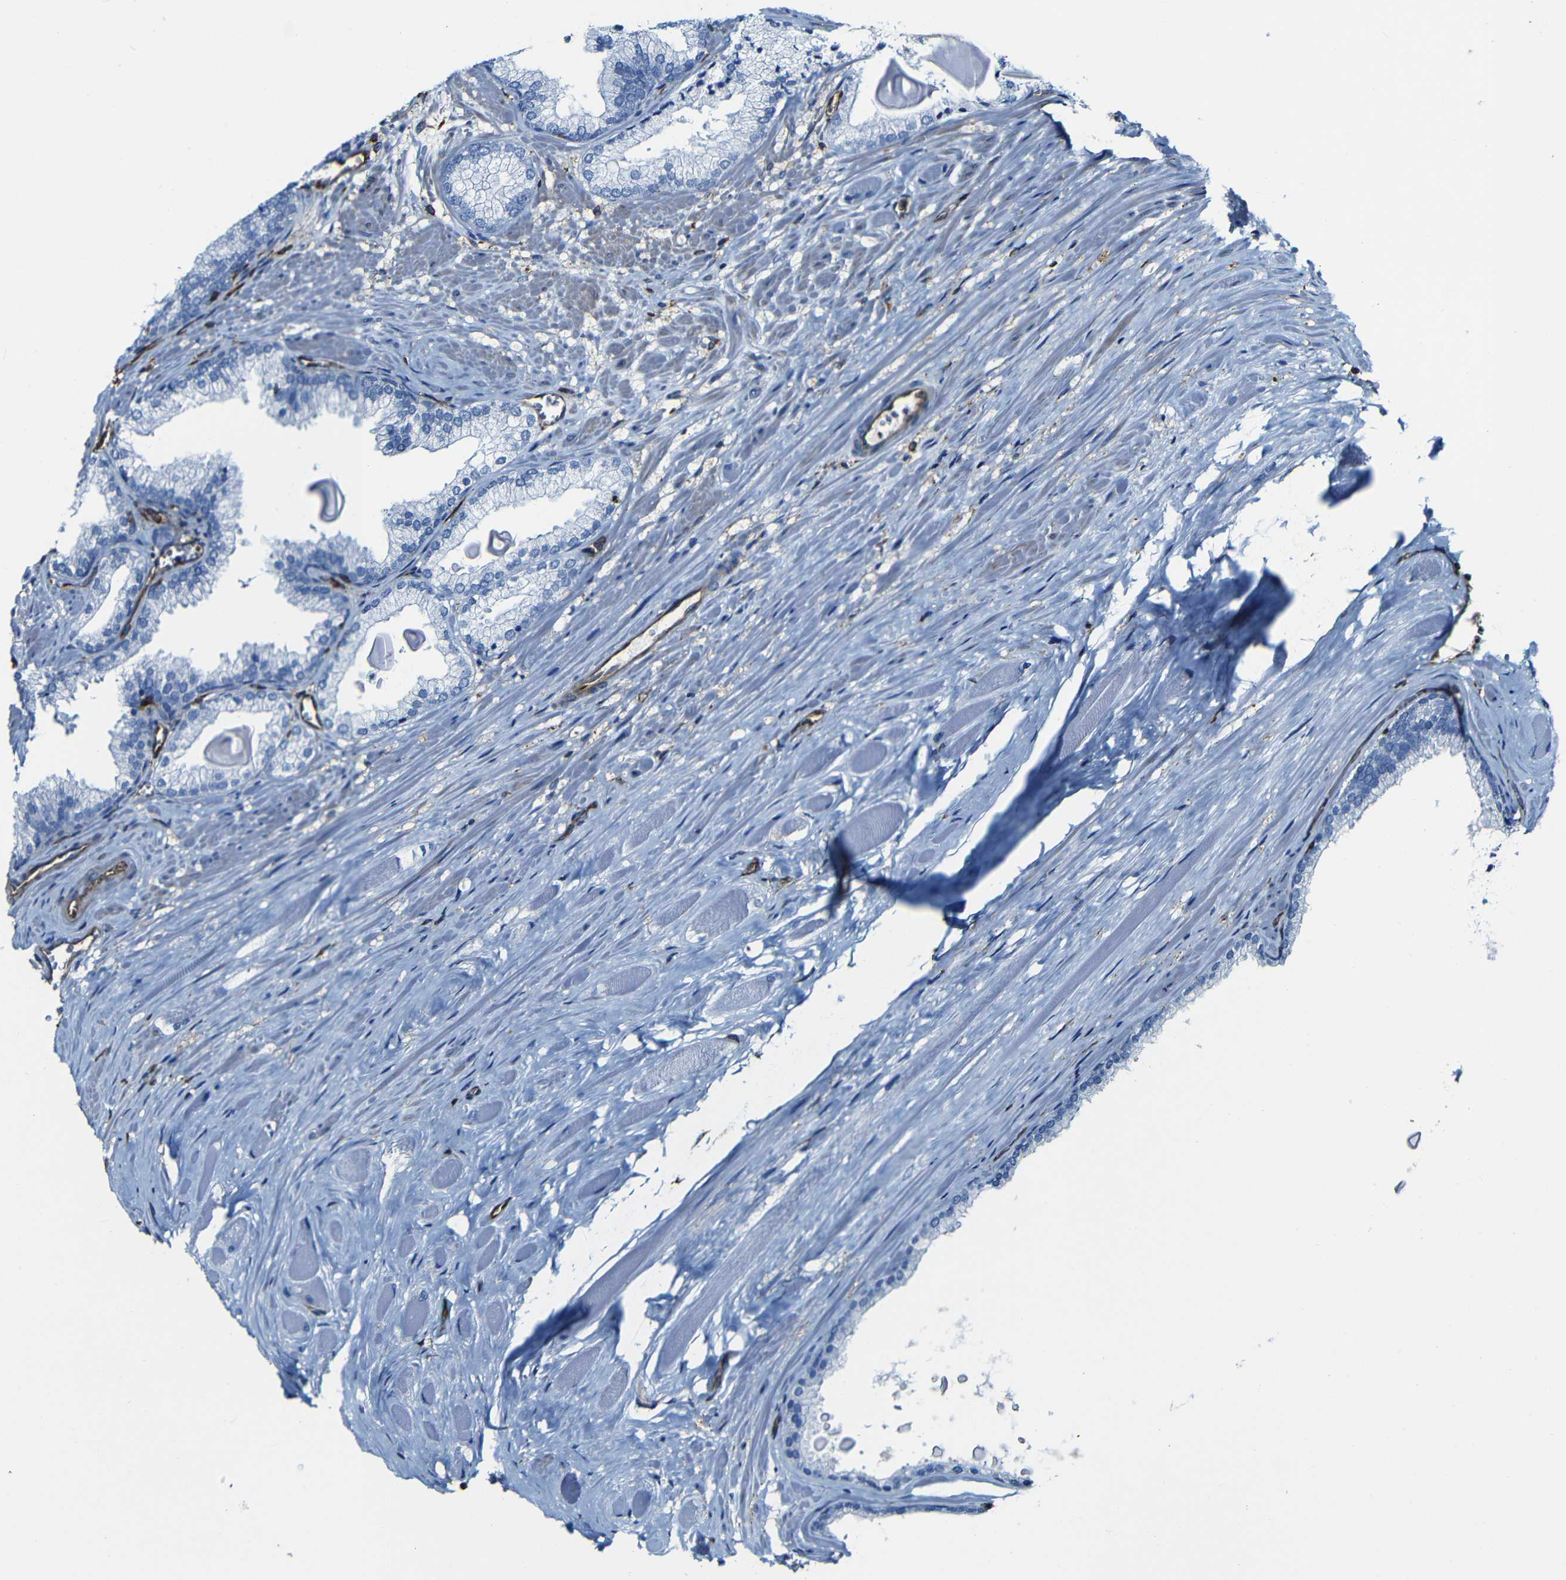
{"staining": {"intensity": "negative", "quantity": "none", "location": "none"}, "tissue": "prostate cancer", "cell_type": "Tumor cells", "image_type": "cancer", "snomed": [{"axis": "morphology", "description": "Adenocarcinoma, Low grade"}, {"axis": "topography", "description": "Prostate"}], "caption": "Immunohistochemical staining of prostate cancer exhibits no significant staining in tumor cells.", "gene": "MSN", "patient": {"sex": "male", "age": 59}}